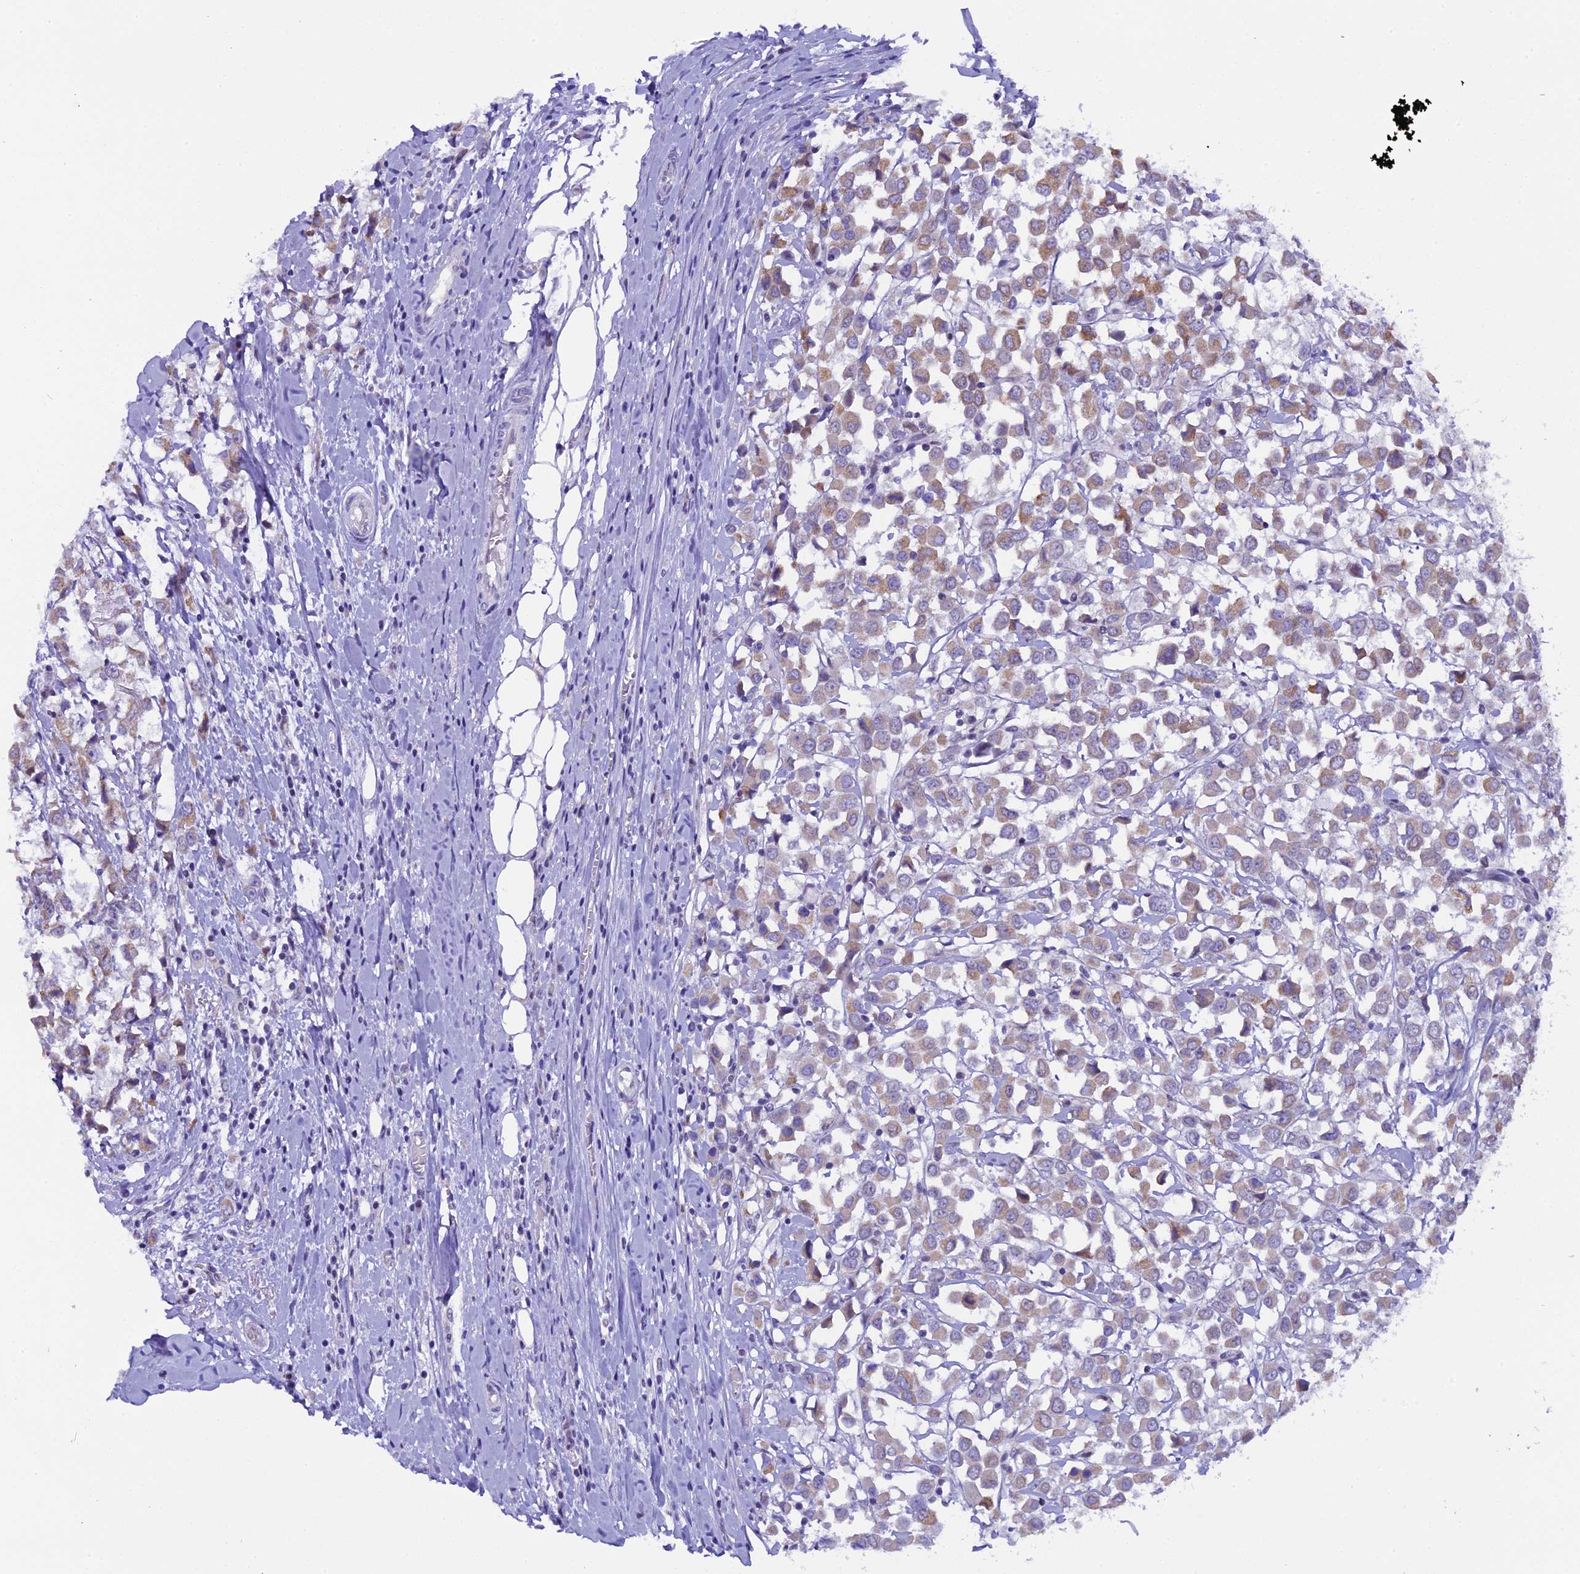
{"staining": {"intensity": "weak", "quantity": ">75%", "location": "cytoplasmic/membranous"}, "tissue": "breast cancer", "cell_type": "Tumor cells", "image_type": "cancer", "snomed": [{"axis": "morphology", "description": "Duct carcinoma"}, {"axis": "topography", "description": "Breast"}], "caption": "An image of human breast cancer stained for a protein reveals weak cytoplasmic/membranous brown staining in tumor cells. (IHC, brightfield microscopy, high magnification).", "gene": "OSGEP", "patient": {"sex": "female", "age": 61}}